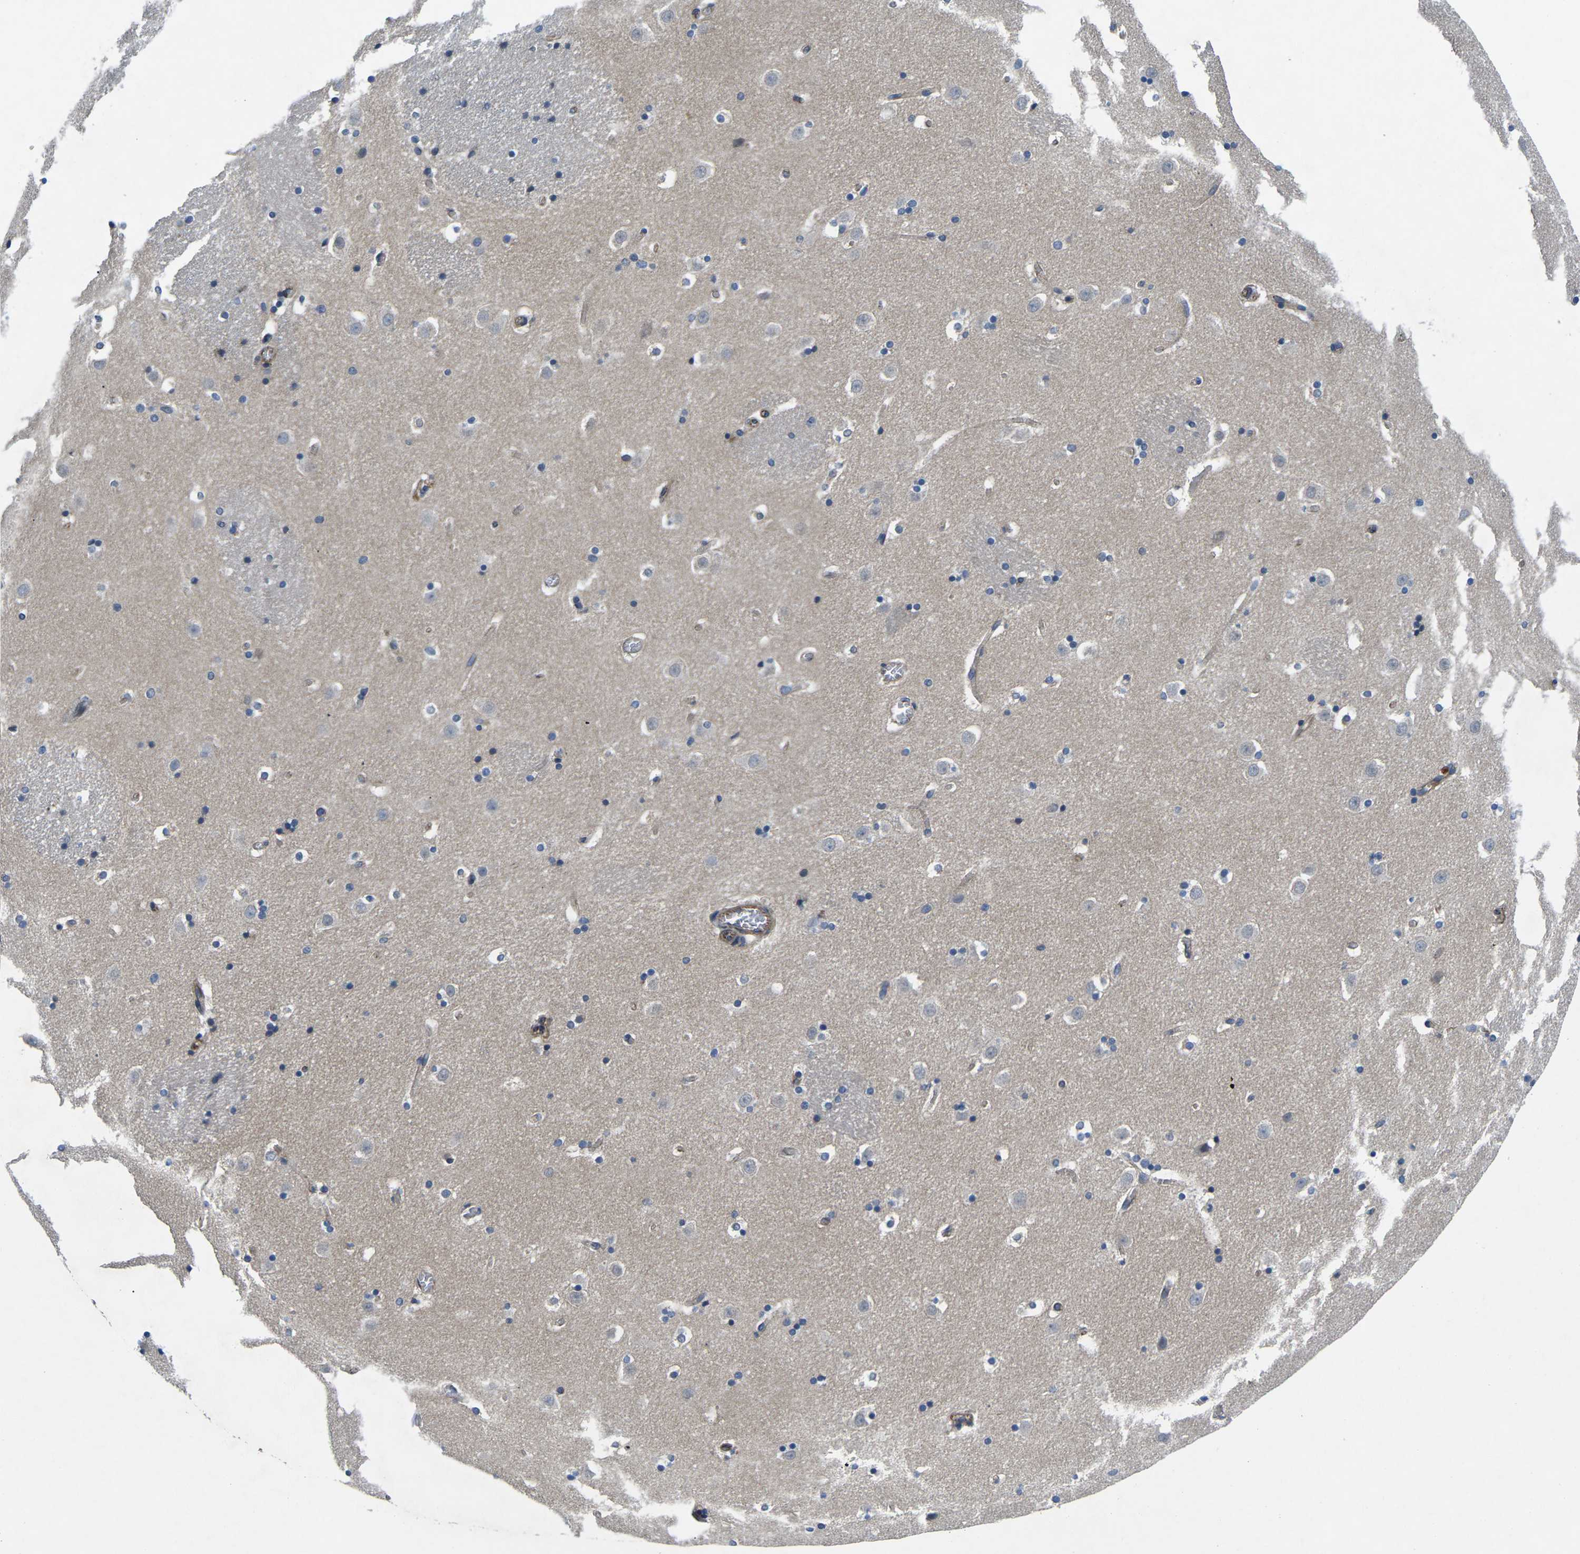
{"staining": {"intensity": "negative", "quantity": "none", "location": "none"}, "tissue": "caudate", "cell_type": "Glial cells", "image_type": "normal", "snomed": [{"axis": "morphology", "description": "Normal tissue, NOS"}, {"axis": "topography", "description": "Lateral ventricle wall"}], "caption": "This micrograph is of benign caudate stained with immunohistochemistry (IHC) to label a protein in brown with the nuclei are counter-stained blue. There is no expression in glial cells.", "gene": "CTNND1", "patient": {"sex": "male", "age": 45}}